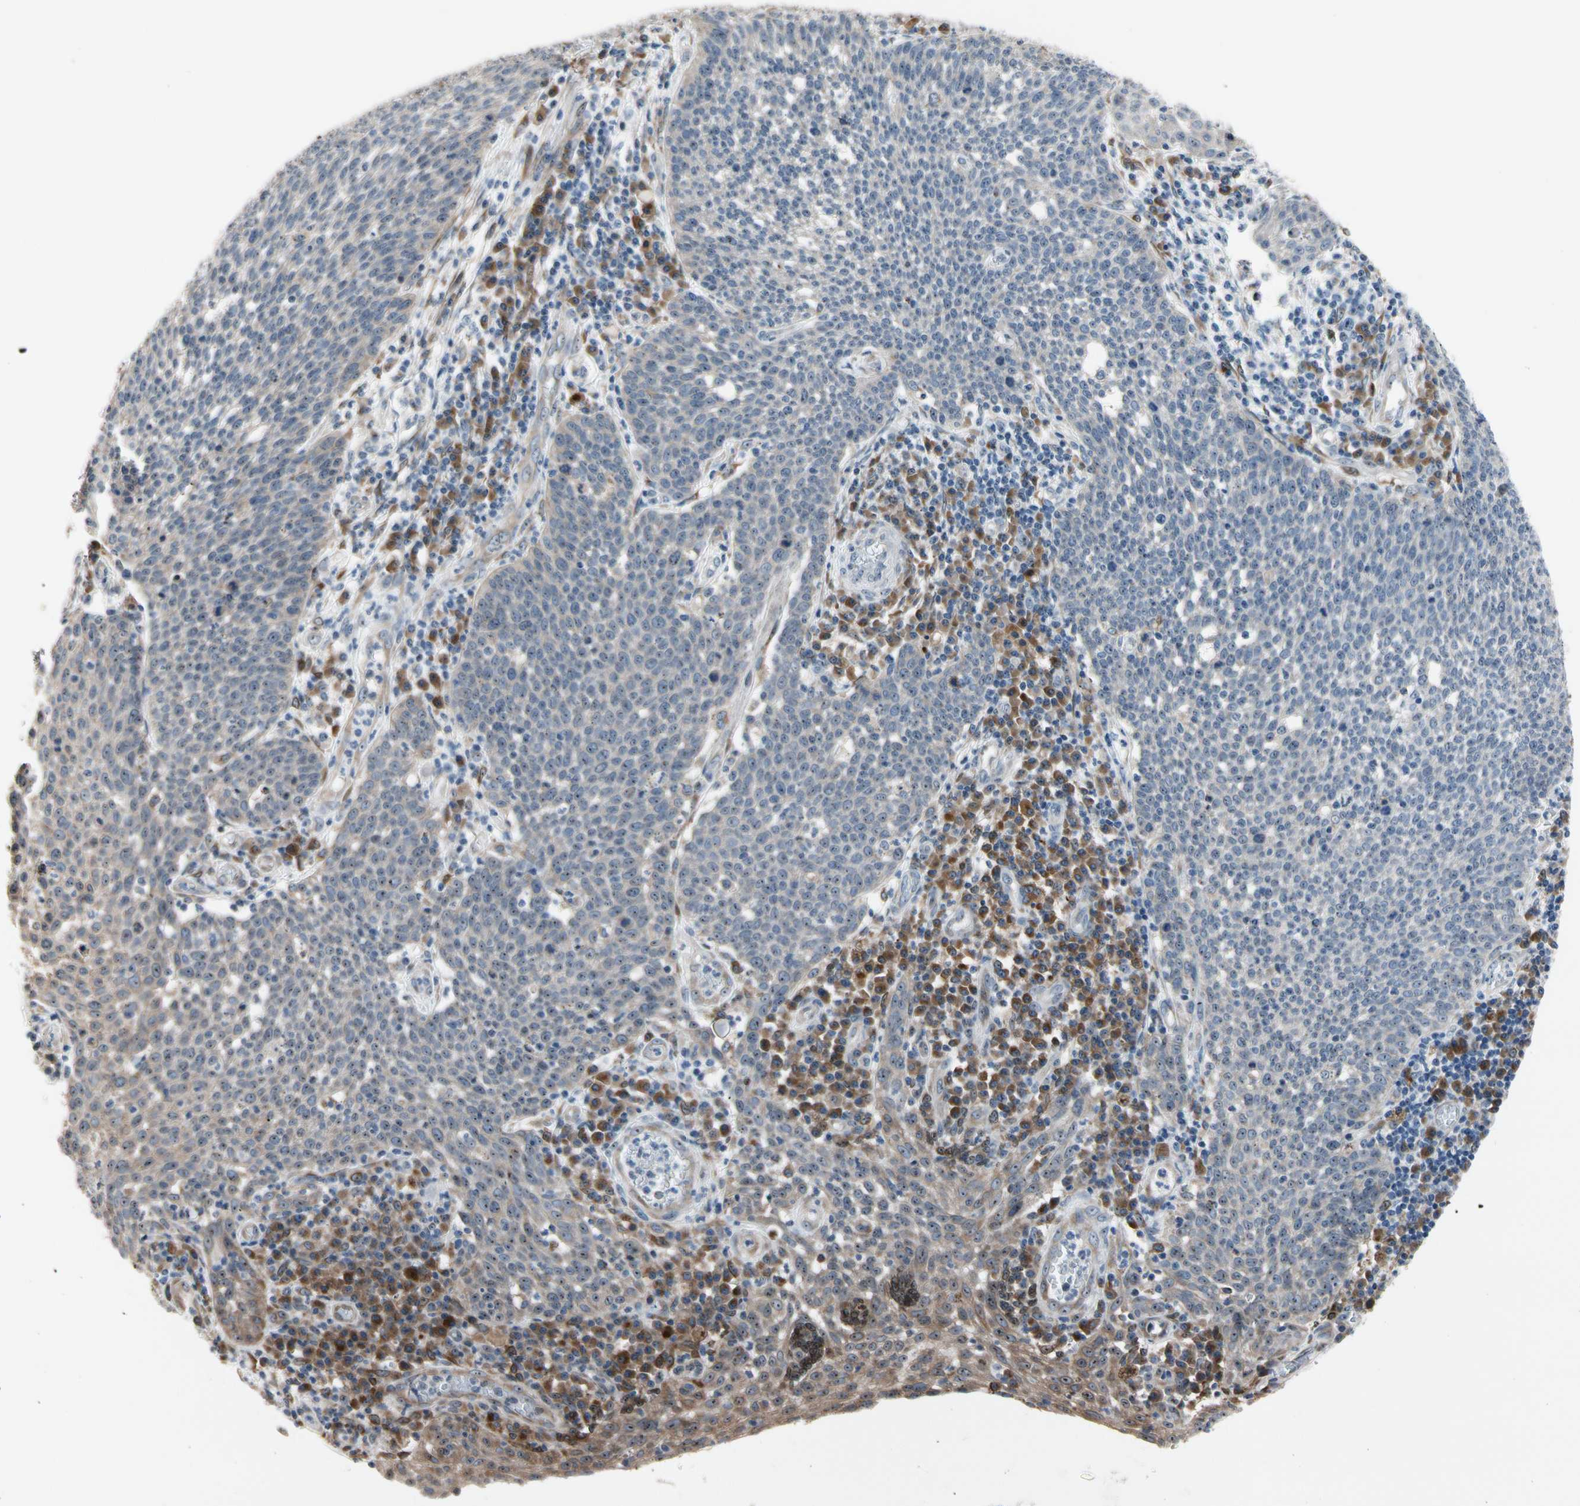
{"staining": {"intensity": "weak", "quantity": ">75%", "location": "cytoplasmic/membranous"}, "tissue": "cervical cancer", "cell_type": "Tumor cells", "image_type": "cancer", "snomed": [{"axis": "morphology", "description": "Squamous cell carcinoma, NOS"}, {"axis": "topography", "description": "Cervix"}], "caption": "Immunohistochemical staining of cervical cancer exhibits low levels of weak cytoplasmic/membranous protein expression in about >75% of tumor cells. (DAB (3,3'-diaminobenzidine) = brown stain, brightfield microscopy at high magnification).", "gene": "TMED7", "patient": {"sex": "female", "age": 34}}